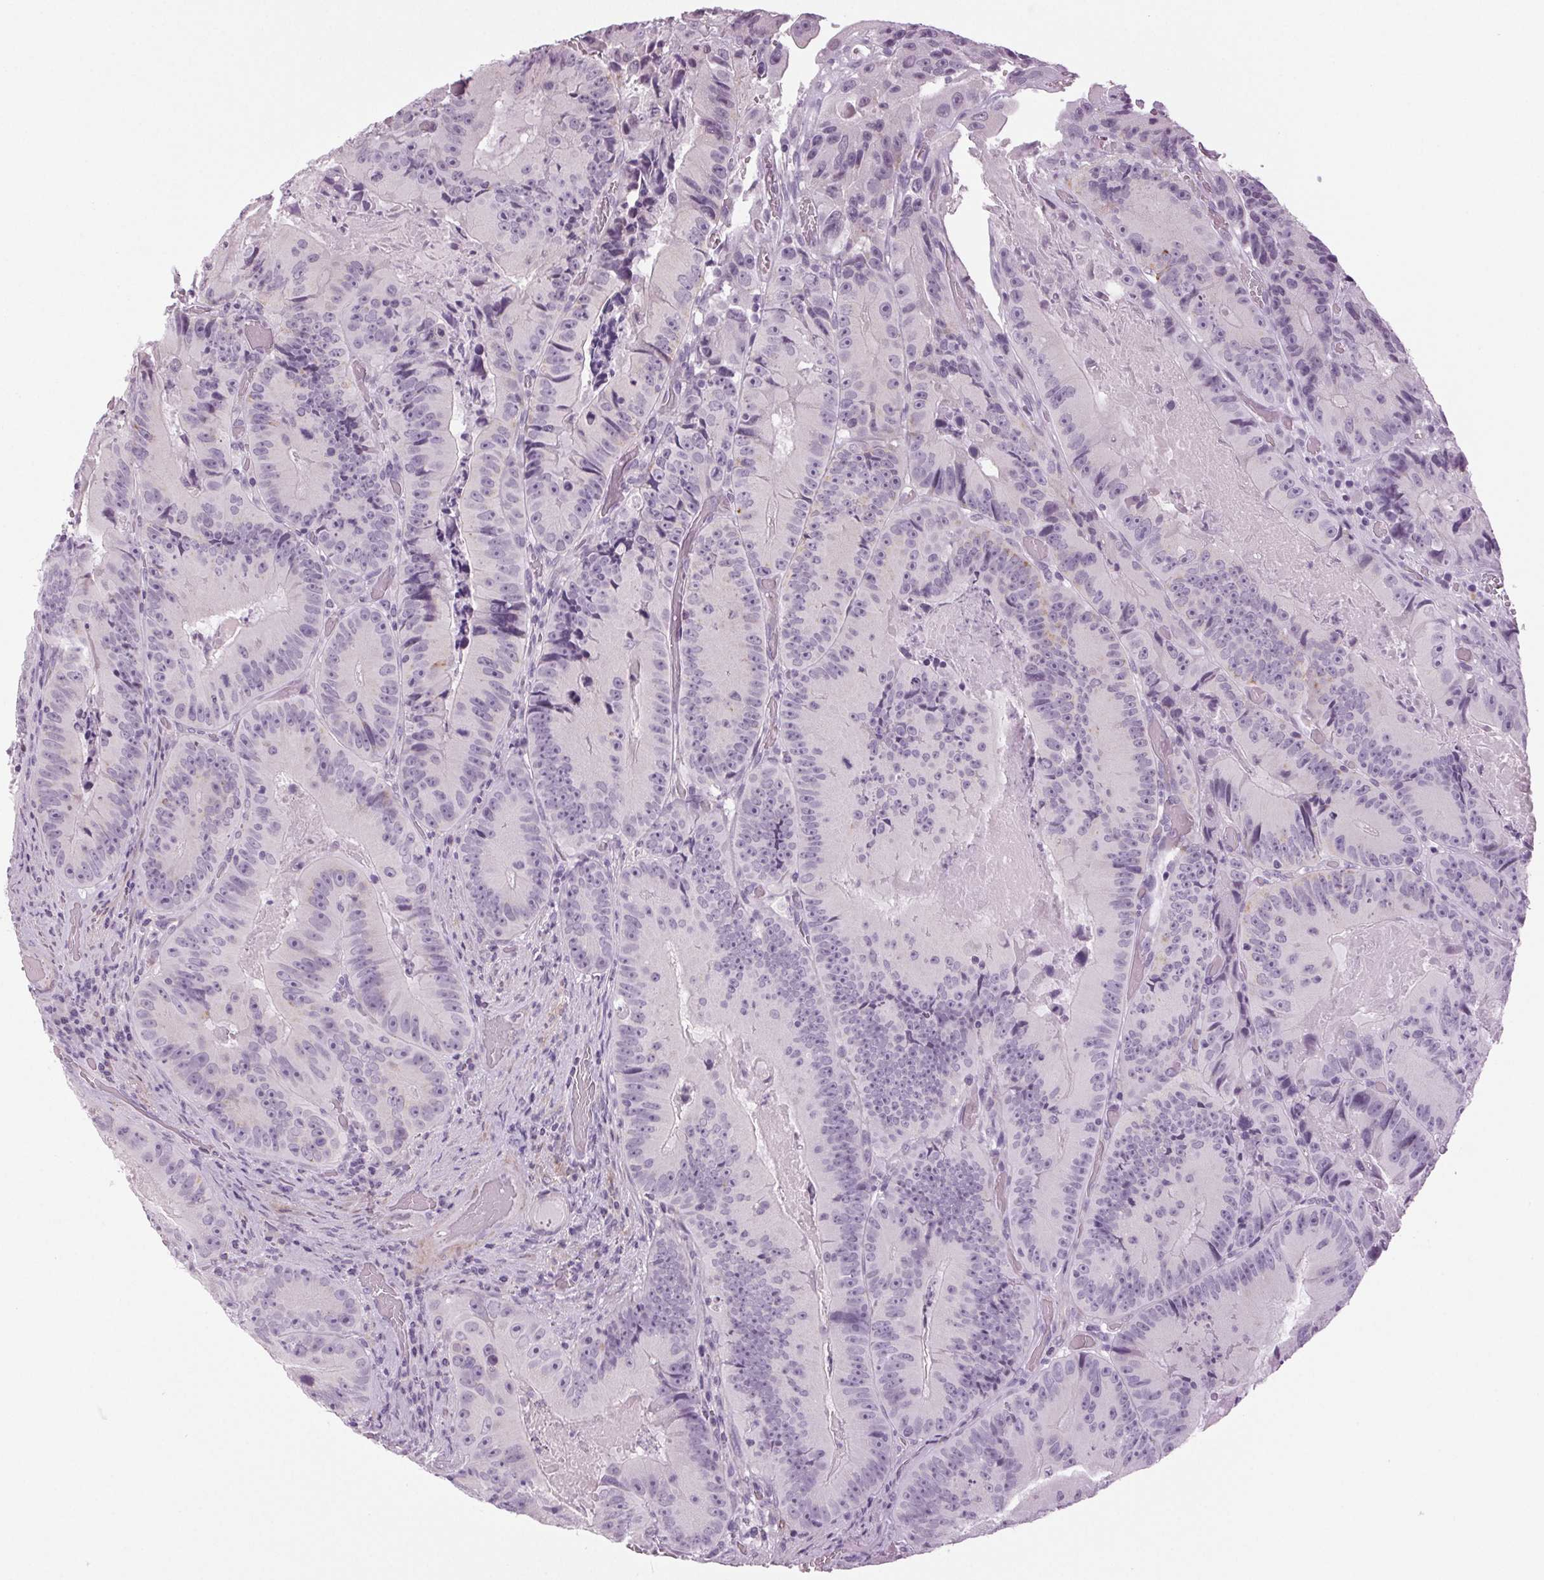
{"staining": {"intensity": "negative", "quantity": "none", "location": "none"}, "tissue": "colorectal cancer", "cell_type": "Tumor cells", "image_type": "cancer", "snomed": [{"axis": "morphology", "description": "Adenocarcinoma, NOS"}, {"axis": "topography", "description": "Colon"}], "caption": "This micrograph is of colorectal cancer (adenocarcinoma) stained with immunohistochemistry (IHC) to label a protein in brown with the nuclei are counter-stained blue. There is no expression in tumor cells.", "gene": "DNAH12", "patient": {"sex": "female", "age": 86}}